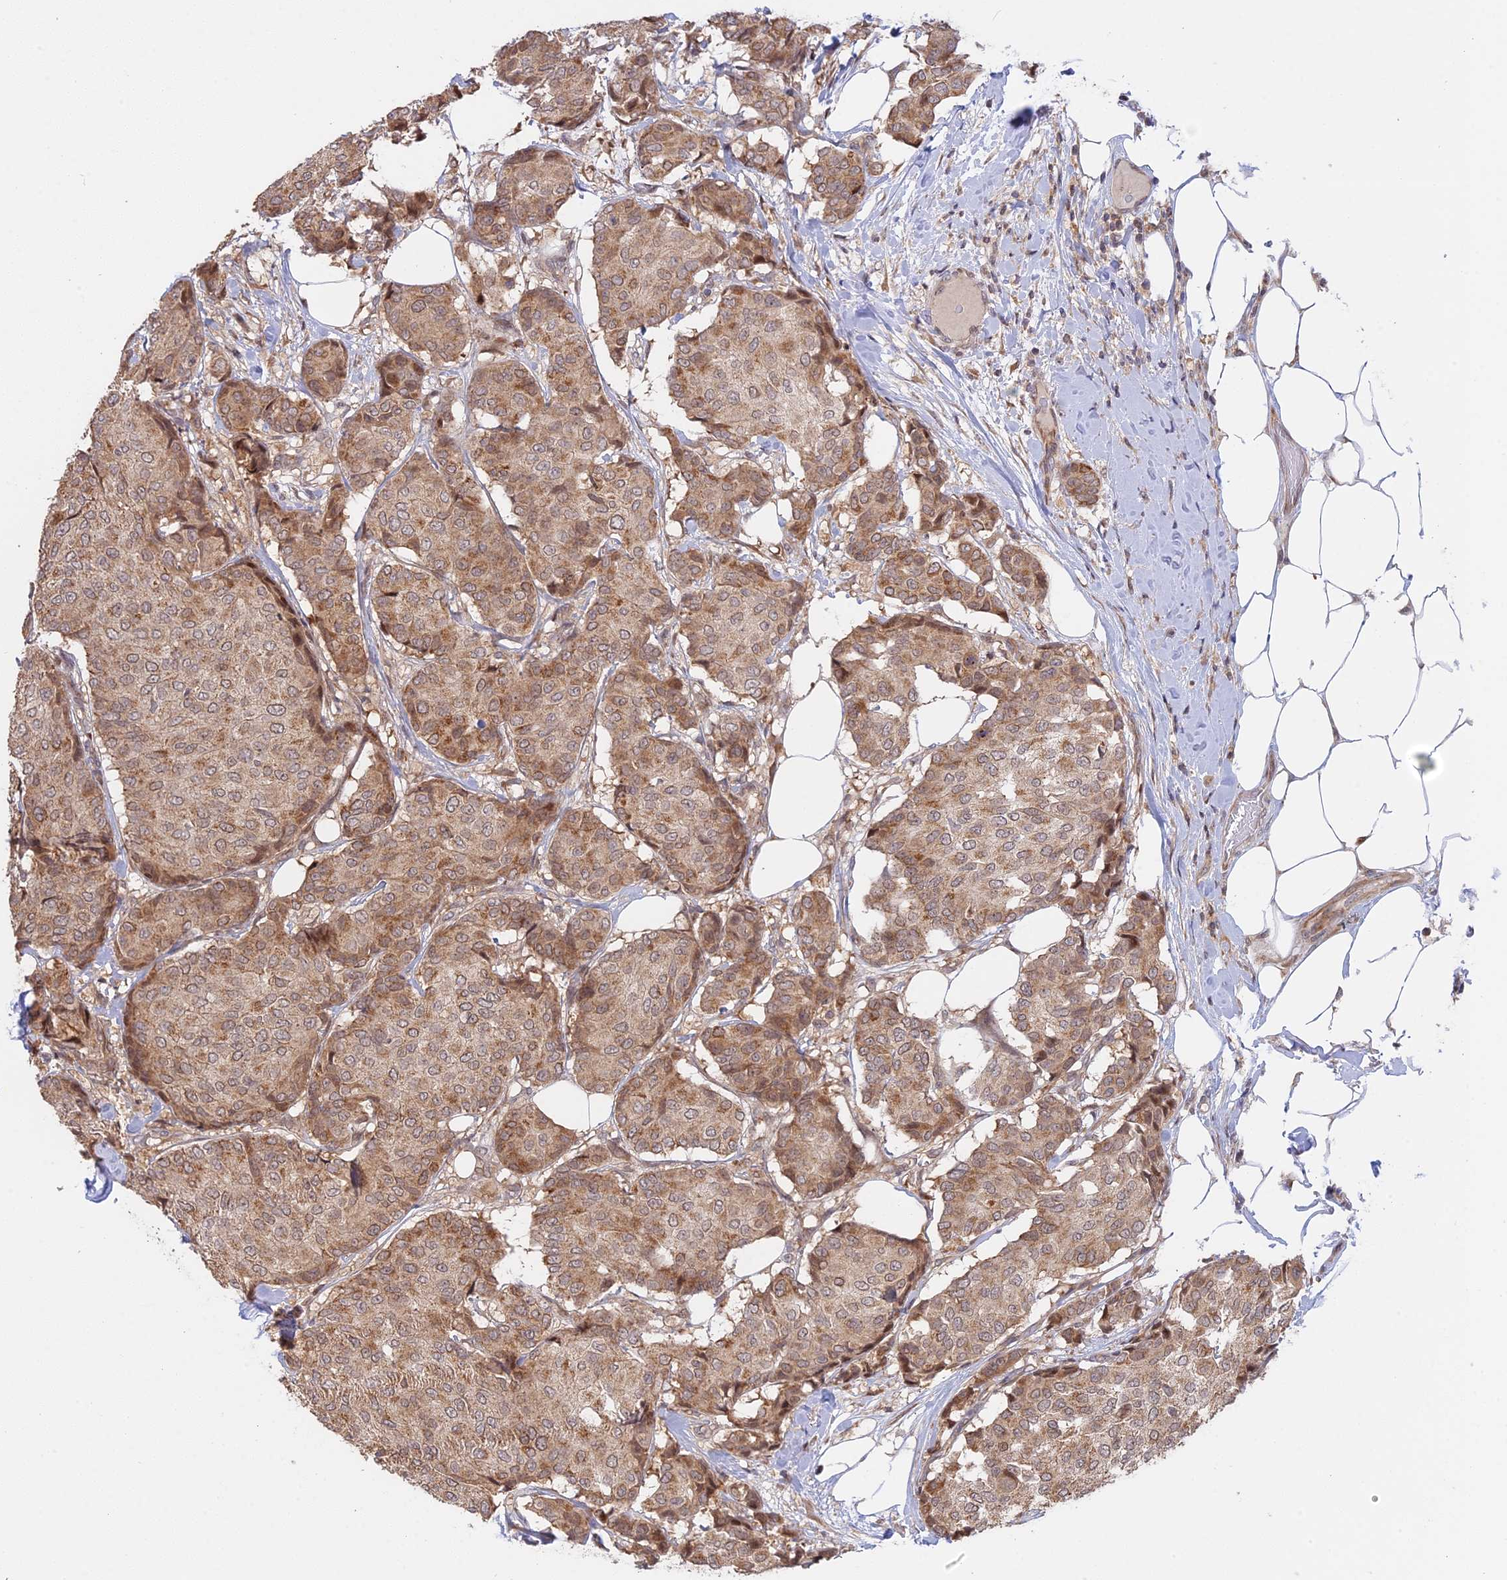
{"staining": {"intensity": "weak", "quantity": ">75%", "location": "cytoplasmic/membranous"}, "tissue": "breast cancer", "cell_type": "Tumor cells", "image_type": "cancer", "snomed": [{"axis": "morphology", "description": "Duct carcinoma"}, {"axis": "topography", "description": "Breast"}], "caption": "IHC of breast cancer (infiltrating ductal carcinoma) displays low levels of weak cytoplasmic/membranous staining in approximately >75% of tumor cells.", "gene": "GSKIP", "patient": {"sex": "female", "age": 75}}